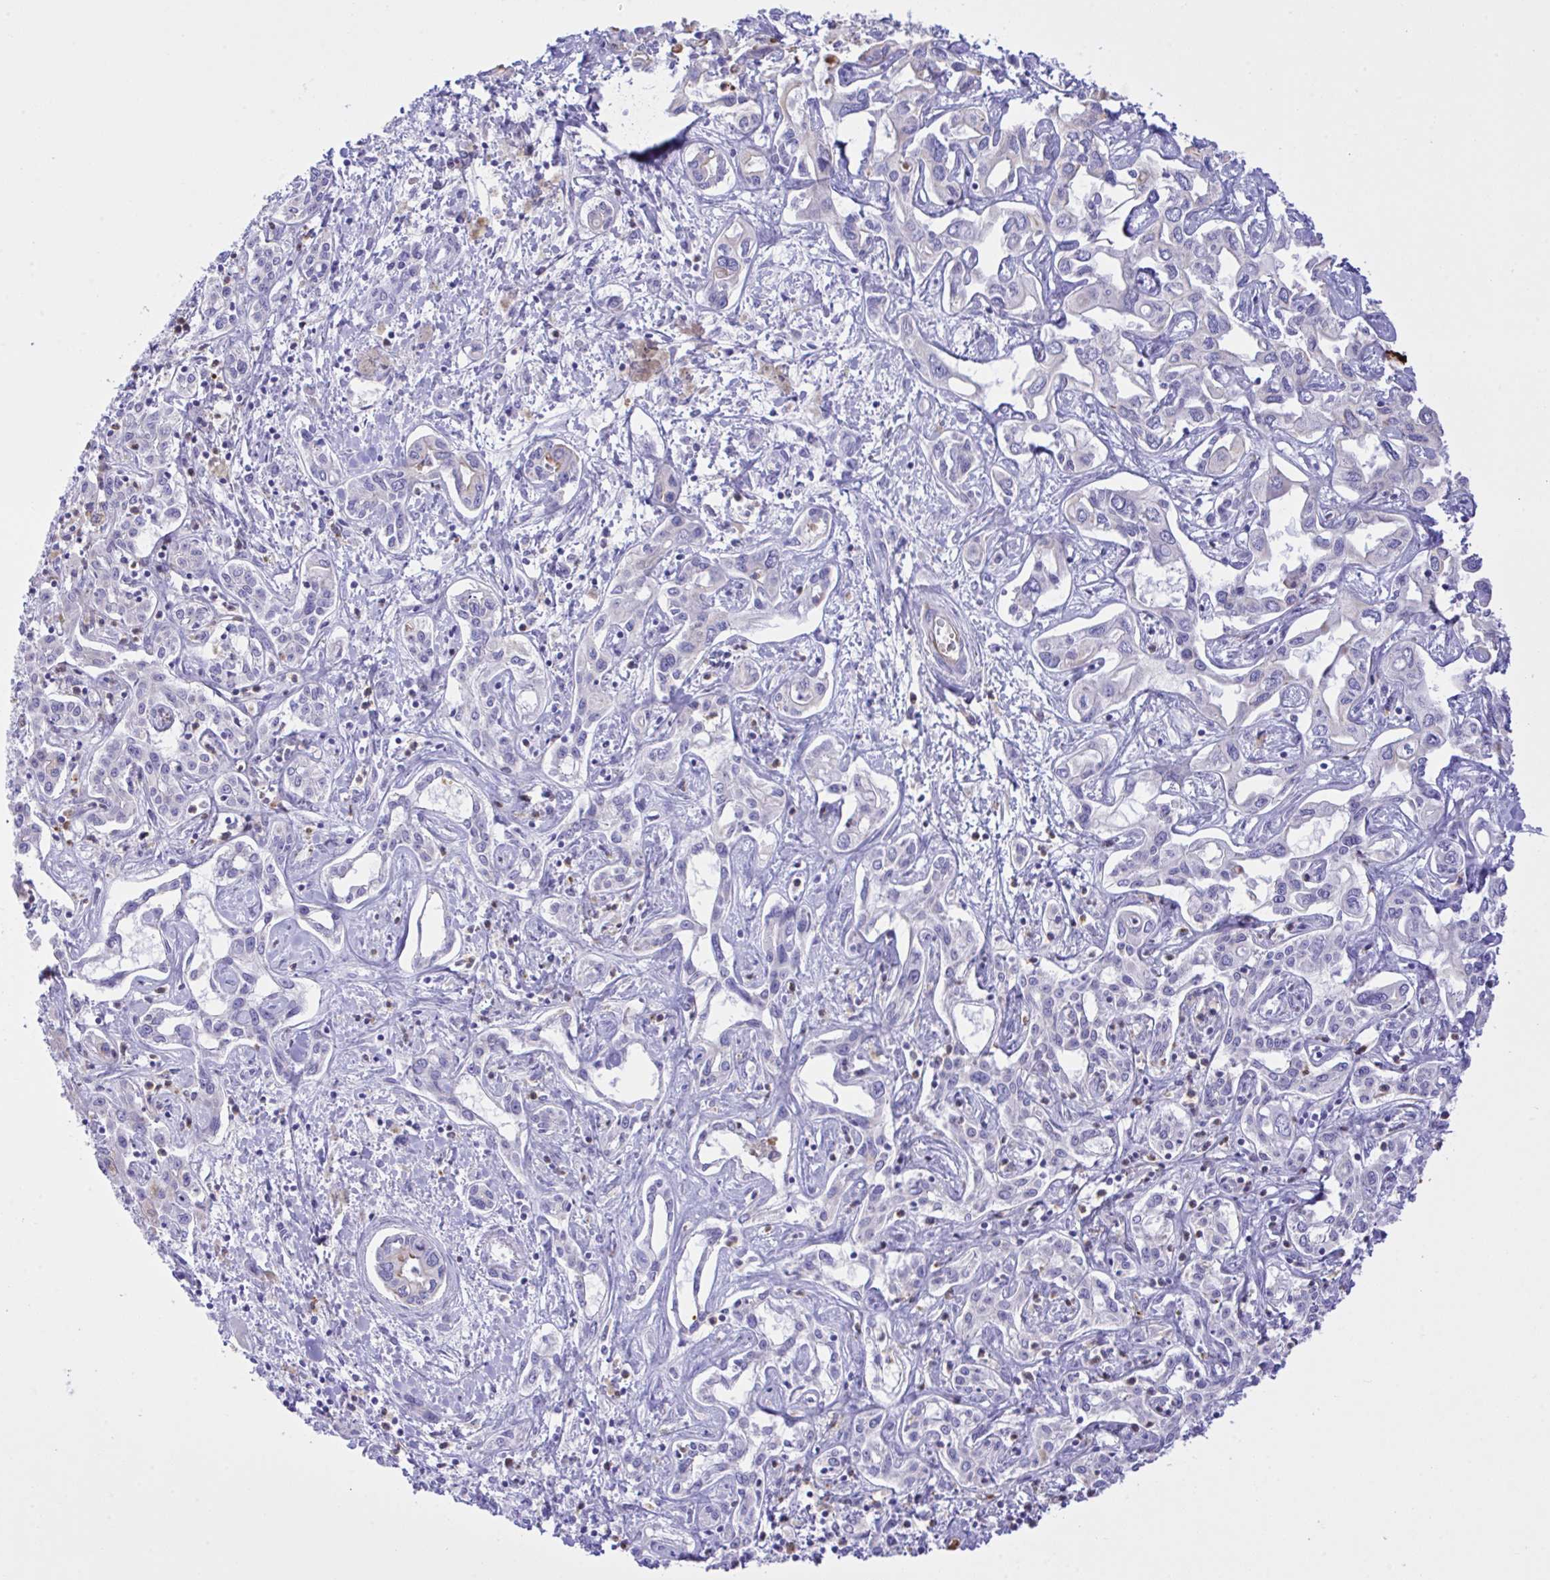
{"staining": {"intensity": "negative", "quantity": "none", "location": "none"}, "tissue": "liver cancer", "cell_type": "Tumor cells", "image_type": "cancer", "snomed": [{"axis": "morphology", "description": "Cholangiocarcinoma"}, {"axis": "topography", "description": "Liver"}], "caption": "An immunohistochemistry micrograph of cholangiocarcinoma (liver) is shown. There is no staining in tumor cells of cholangiocarcinoma (liver). The staining was performed using DAB to visualize the protein expression in brown, while the nuclei were stained in blue with hematoxylin (Magnification: 20x).", "gene": "ZNF221", "patient": {"sex": "female", "age": 64}}